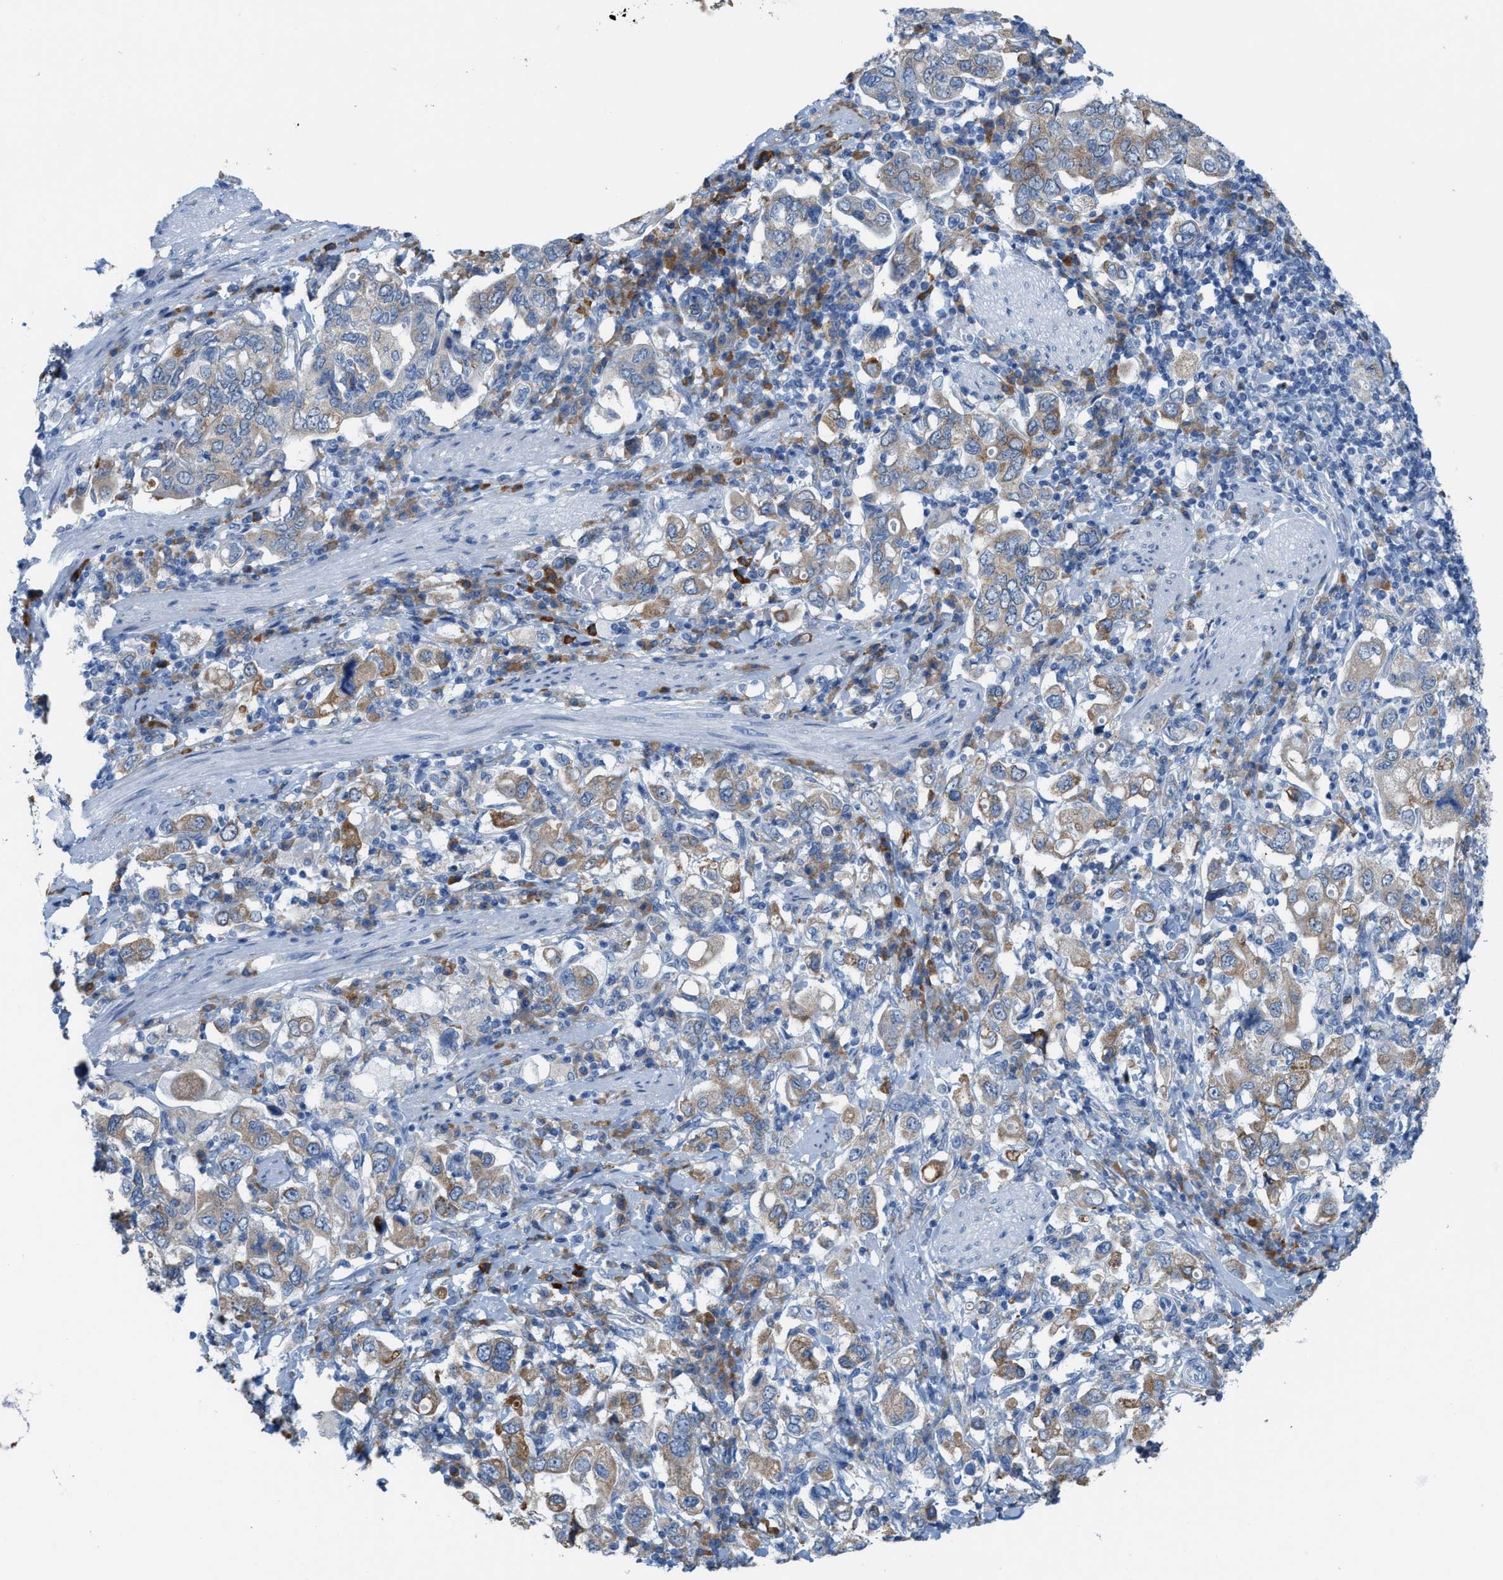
{"staining": {"intensity": "moderate", "quantity": "25%-75%", "location": "cytoplasmic/membranous"}, "tissue": "stomach cancer", "cell_type": "Tumor cells", "image_type": "cancer", "snomed": [{"axis": "morphology", "description": "Adenocarcinoma, NOS"}, {"axis": "topography", "description": "Stomach, upper"}], "caption": "Stomach adenocarcinoma stained with a protein marker exhibits moderate staining in tumor cells.", "gene": "KIFC3", "patient": {"sex": "male", "age": 62}}